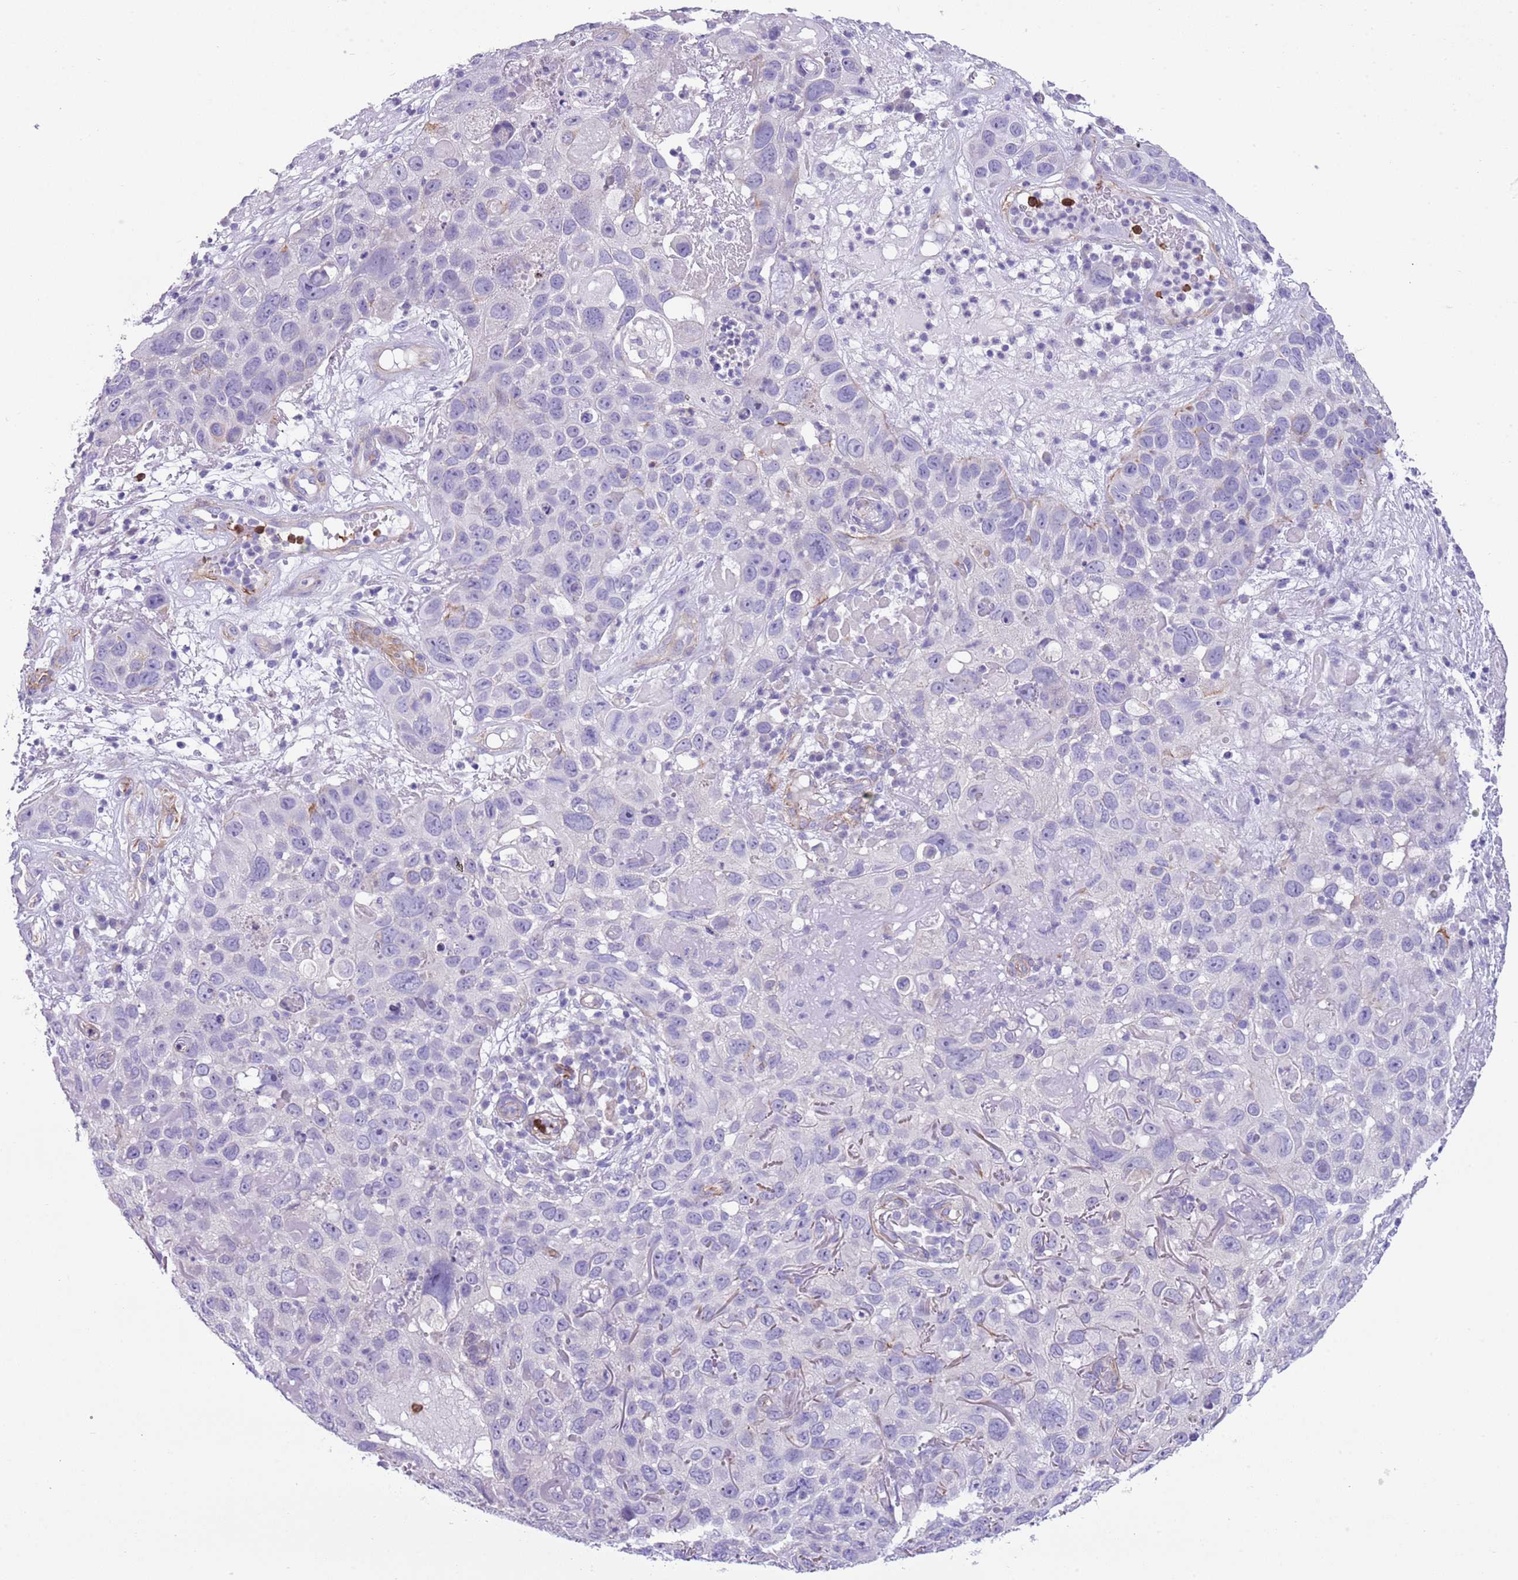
{"staining": {"intensity": "negative", "quantity": "none", "location": "none"}, "tissue": "skin cancer", "cell_type": "Tumor cells", "image_type": "cancer", "snomed": [{"axis": "morphology", "description": "Squamous cell carcinoma in situ, NOS"}, {"axis": "morphology", "description": "Squamous cell carcinoma, NOS"}, {"axis": "topography", "description": "Skin"}], "caption": "This is an immunohistochemistry photomicrograph of human skin cancer. There is no positivity in tumor cells.", "gene": "TSGA13", "patient": {"sex": "male", "age": 93}}